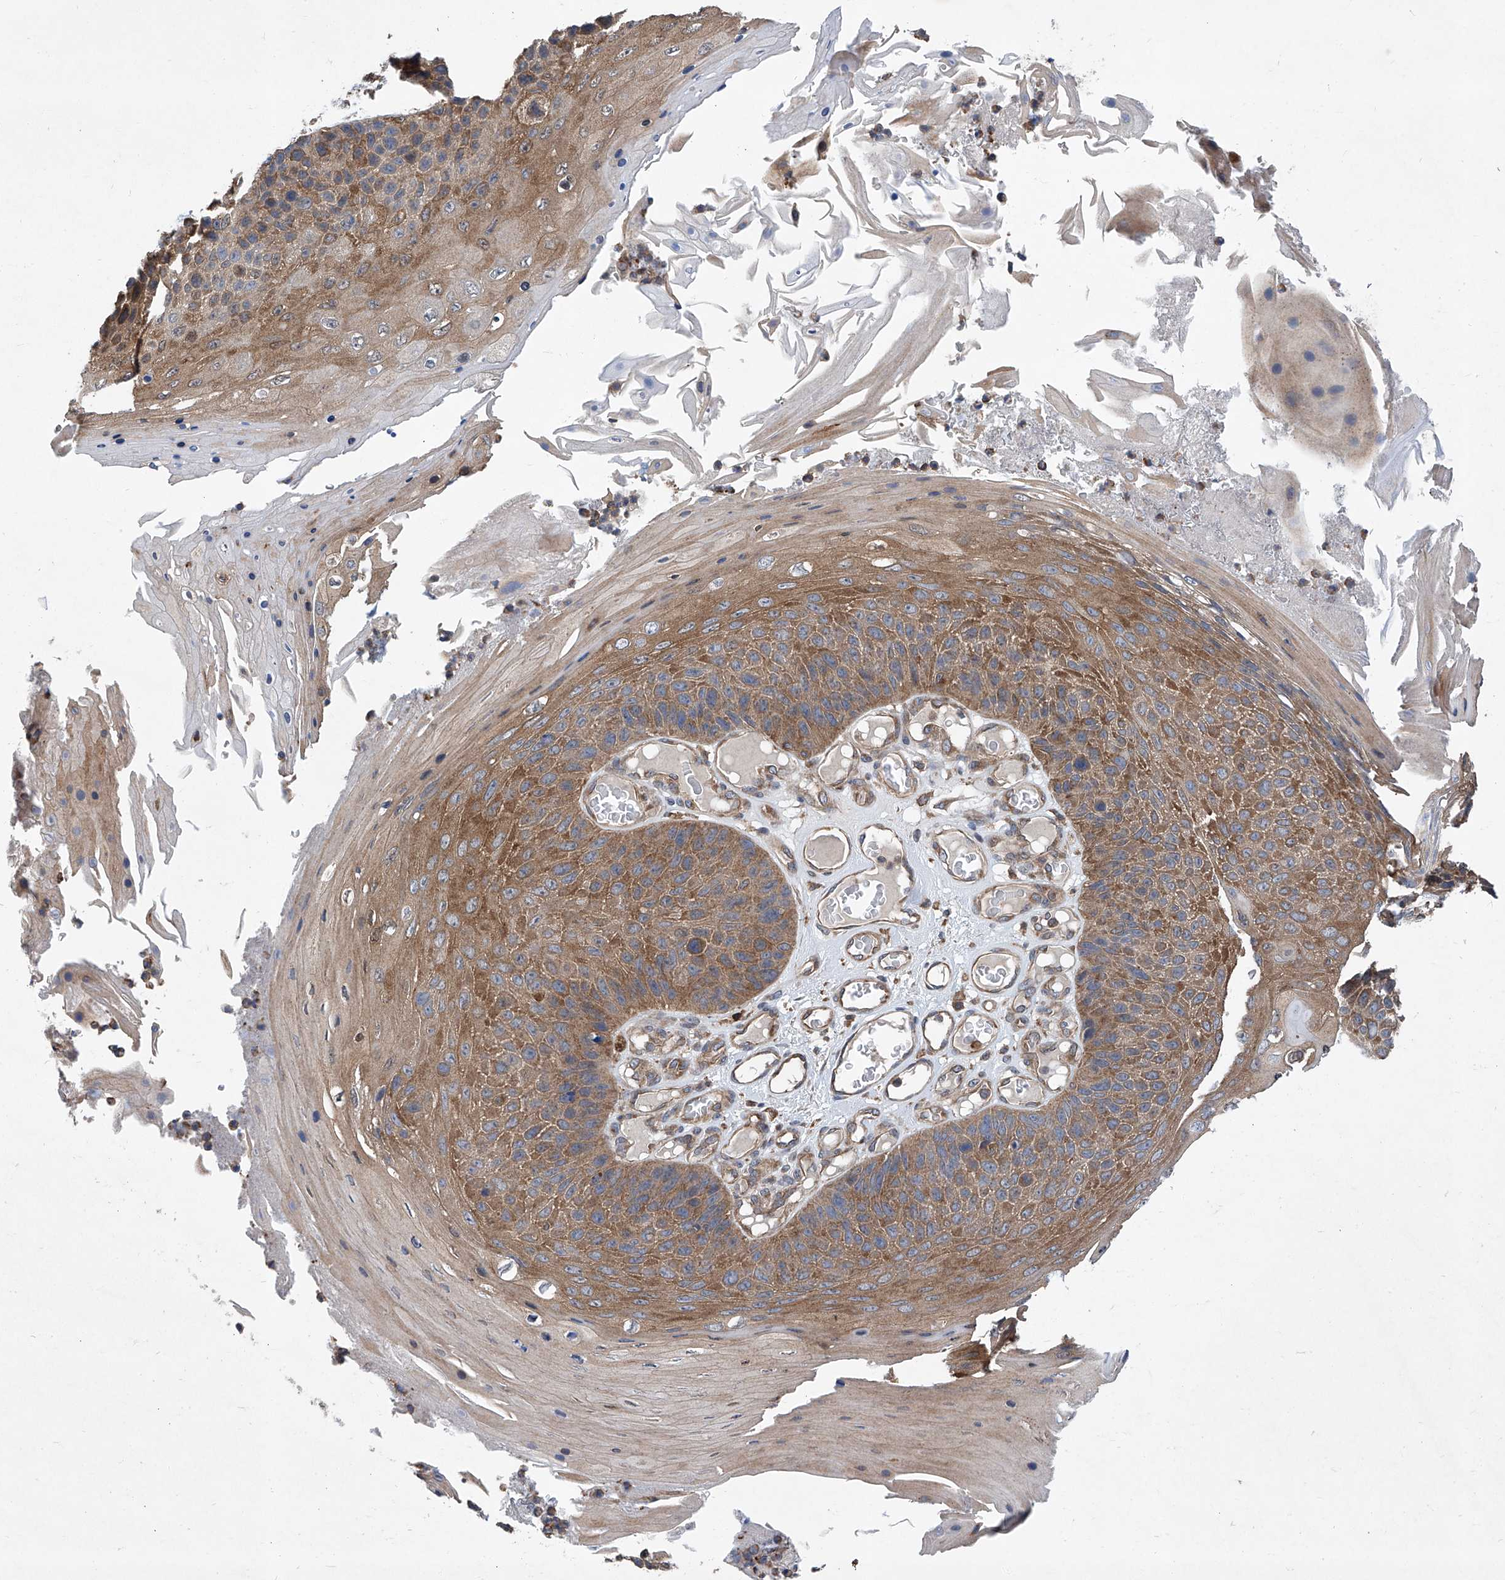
{"staining": {"intensity": "moderate", "quantity": ">75%", "location": "cytoplasmic/membranous"}, "tissue": "skin cancer", "cell_type": "Tumor cells", "image_type": "cancer", "snomed": [{"axis": "morphology", "description": "Squamous cell carcinoma, NOS"}, {"axis": "topography", "description": "Skin"}], "caption": "A brown stain highlights moderate cytoplasmic/membranous staining of a protein in skin squamous cell carcinoma tumor cells. (IHC, brightfield microscopy, high magnification).", "gene": "SMAP1", "patient": {"sex": "female", "age": 88}}